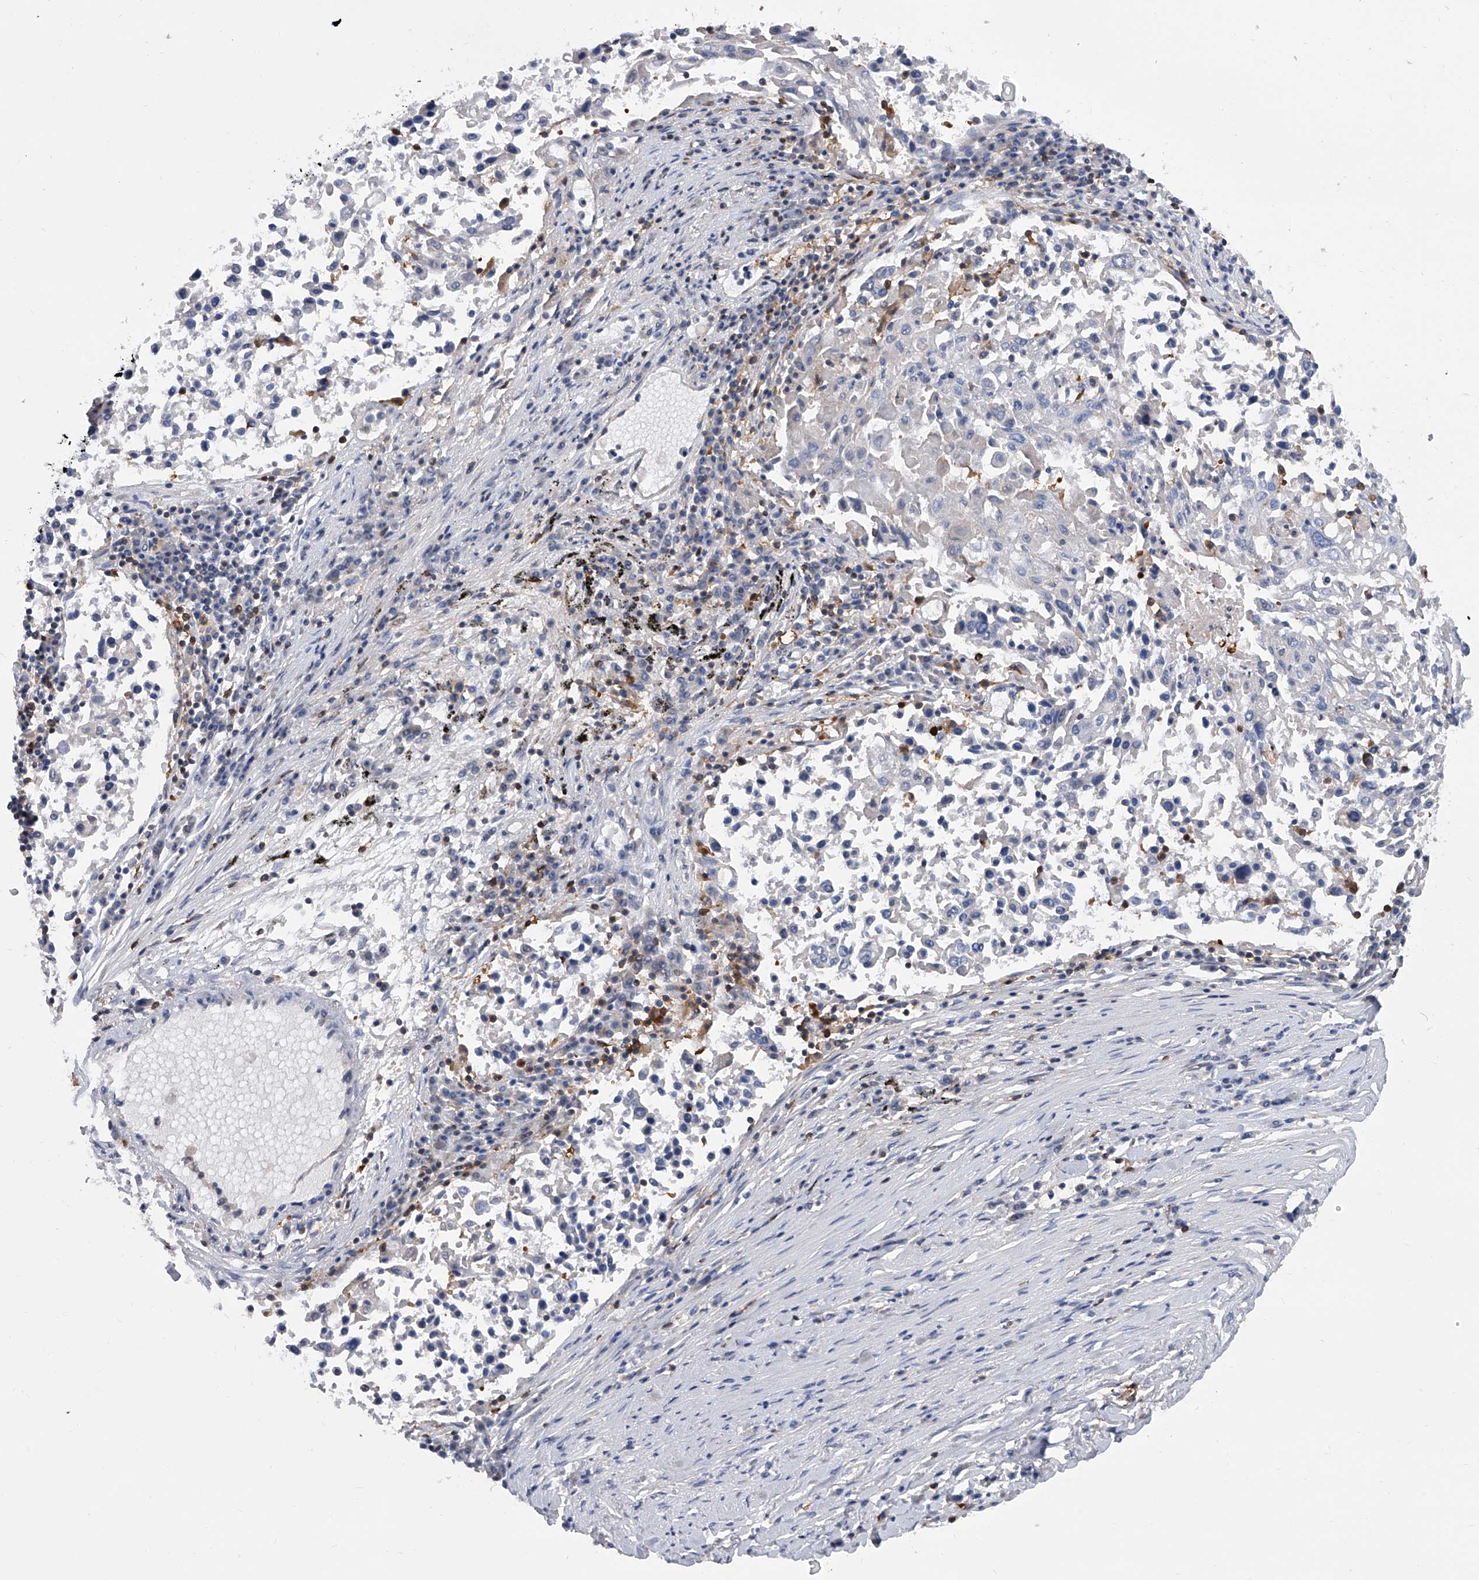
{"staining": {"intensity": "negative", "quantity": "none", "location": "none"}, "tissue": "lung cancer", "cell_type": "Tumor cells", "image_type": "cancer", "snomed": [{"axis": "morphology", "description": "Squamous cell carcinoma, NOS"}, {"axis": "topography", "description": "Lung"}], "caption": "High magnification brightfield microscopy of lung cancer (squamous cell carcinoma) stained with DAB (brown) and counterstained with hematoxylin (blue): tumor cells show no significant staining.", "gene": "SERPINB9", "patient": {"sex": "male", "age": 65}}